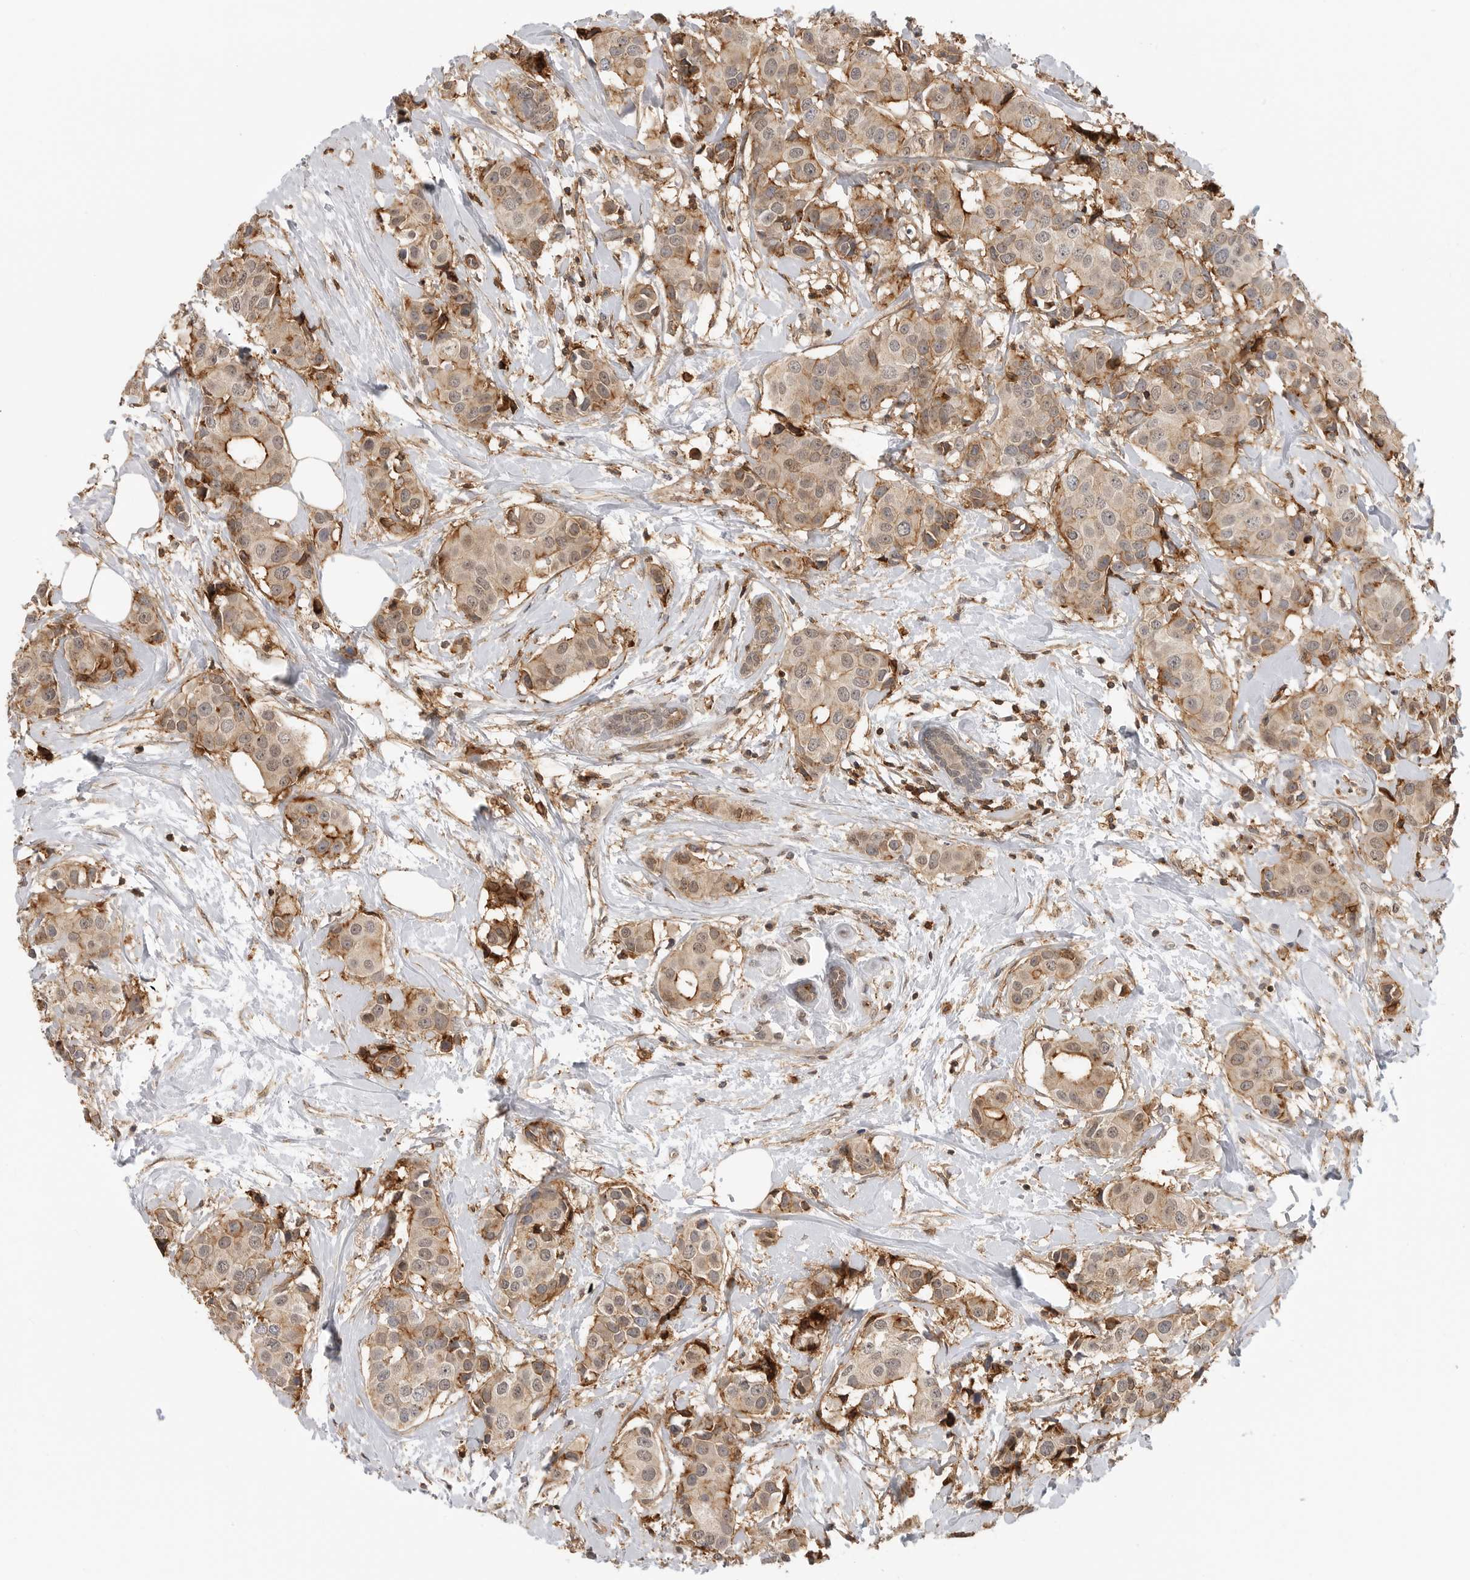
{"staining": {"intensity": "moderate", "quantity": ">75%", "location": "cytoplasmic/membranous"}, "tissue": "breast cancer", "cell_type": "Tumor cells", "image_type": "cancer", "snomed": [{"axis": "morphology", "description": "Normal tissue, NOS"}, {"axis": "morphology", "description": "Duct carcinoma"}, {"axis": "topography", "description": "Breast"}], "caption": "Immunohistochemical staining of infiltrating ductal carcinoma (breast) reveals medium levels of moderate cytoplasmic/membranous expression in approximately >75% of tumor cells.", "gene": "ANXA11", "patient": {"sex": "female", "age": 39}}